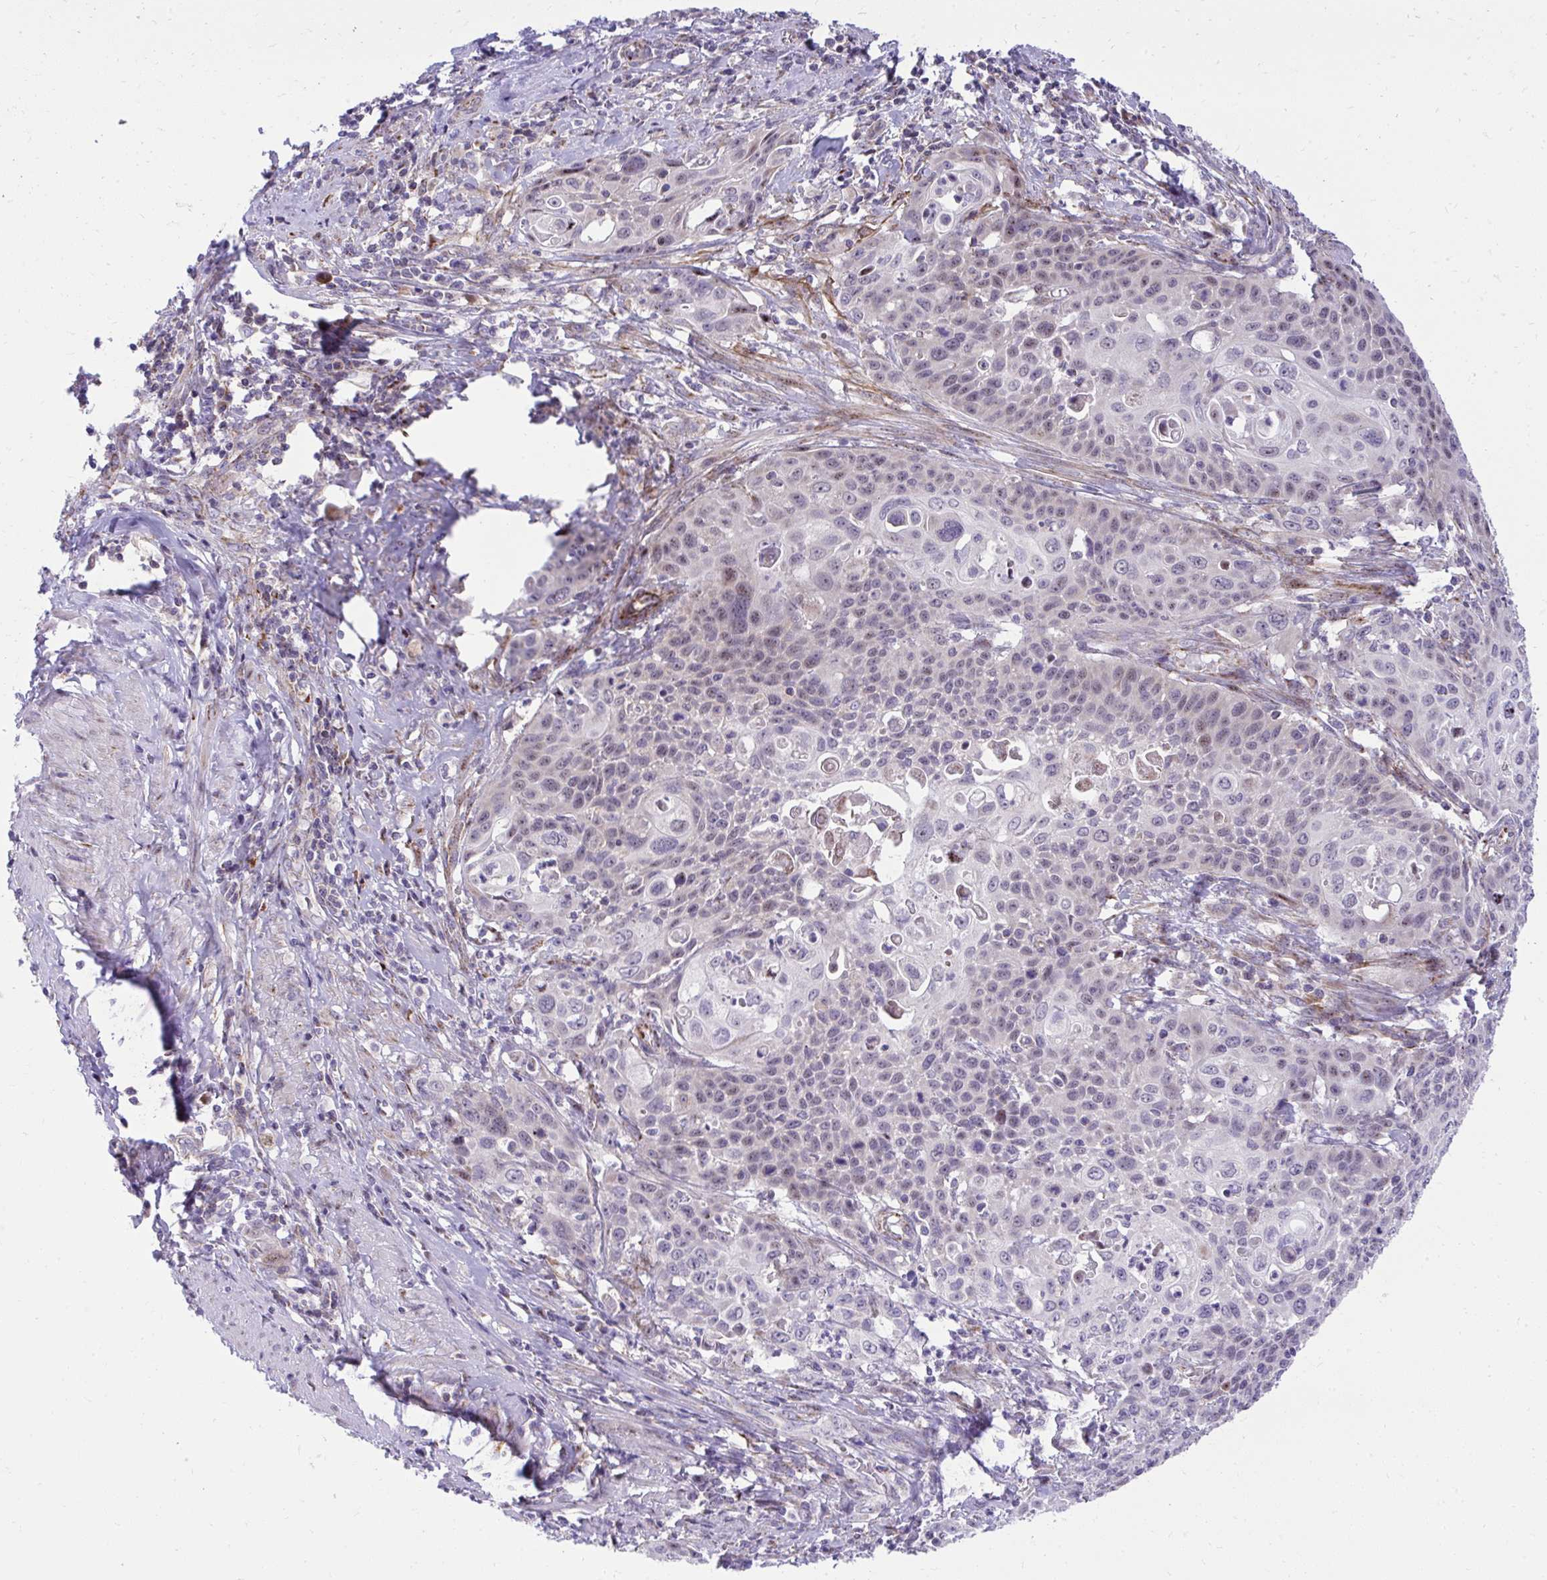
{"staining": {"intensity": "negative", "quantity": "none", "location": "none"}, "tissue": "cervical cancer", "cell_type": "Tumor cells", "image_type": "cancer", "snomed": [{"axis": "morphology", "description": "Squamous cell carcinoma, NOS"}, {"axis": "topography", "description": "Cervix"}], "caption": "DAB immunohistochemical staining of human squamous cell carcinoma (cervical) demonstrates no significant staining in tumor cells.", "gene": "GPRIN3", "patient": {"sex": "female", "age": 65}}